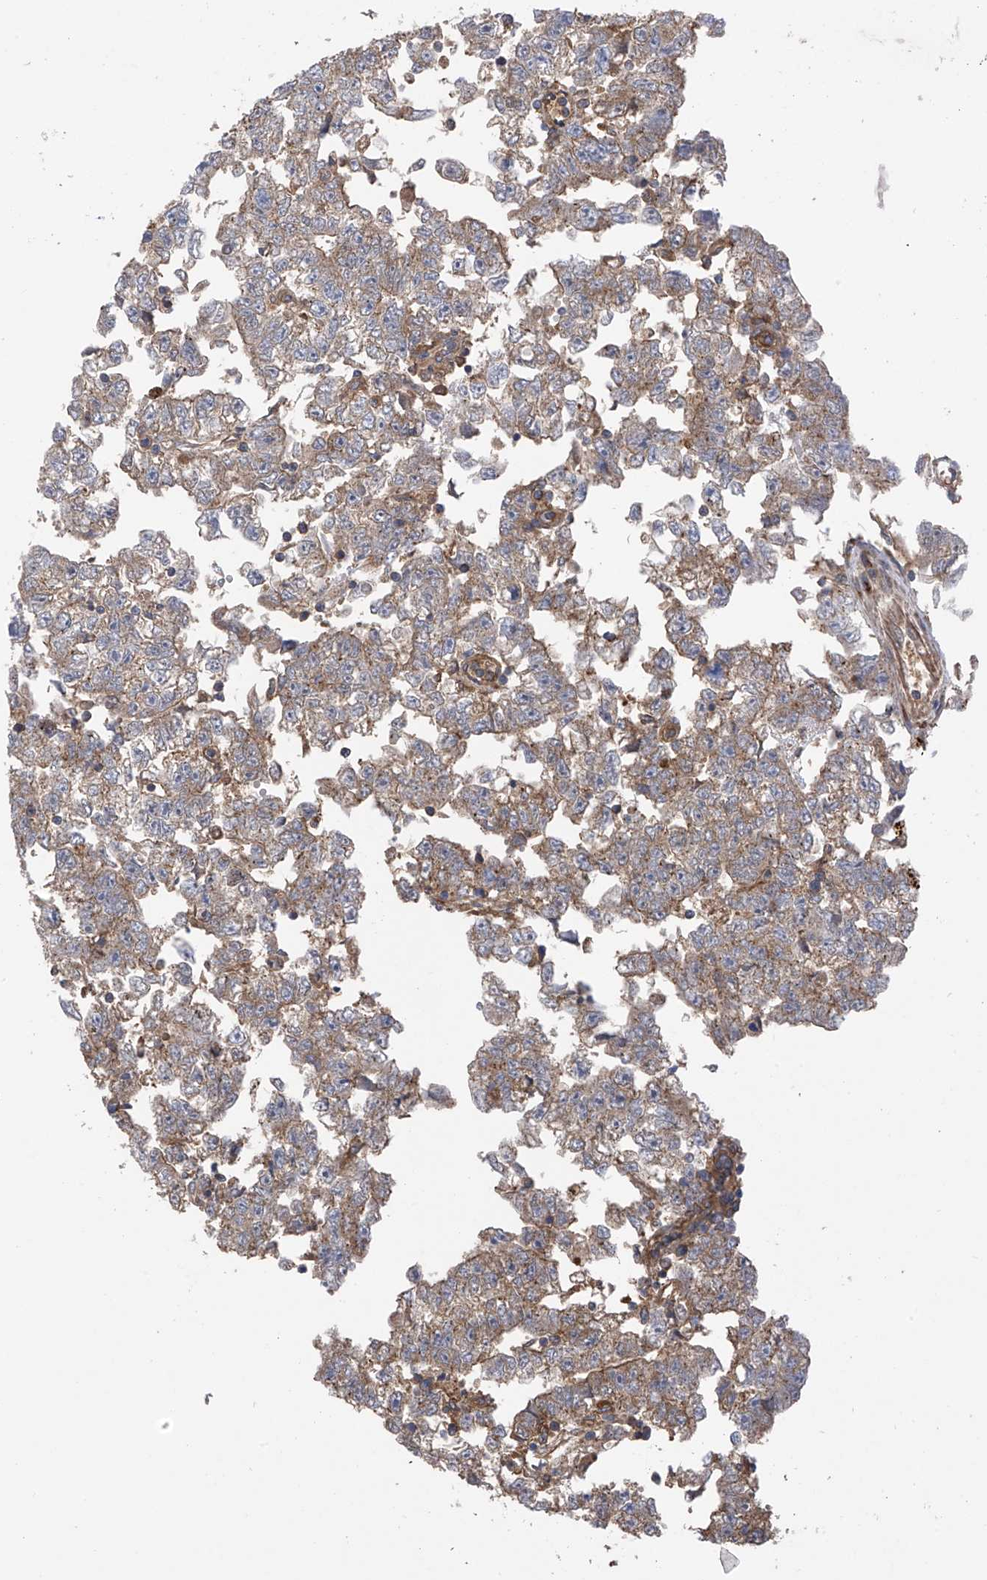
{"staining": {"intensity": "weak", "quantity": "25%-75%", "location": "cytoplasmic/membranous"}, "tissue": "testis cancer", "cell_type": "Tumor cells", "image_type": "cancer", "snomed": [{"axis": "morphology", "description": "Carcinoma, Embryonal, NOS"}, {"axis": "topography", "description": "Testis"}], "caption": "The image displays immunohistochemical staining of testis cancer (embryonal carcinoma). There is weak cytoplasmic/membranous expression is appreciated in about 25%-75% of tumor cells.", "gene": "CHPF", "patient": {"sex": "male", "age": 25}}